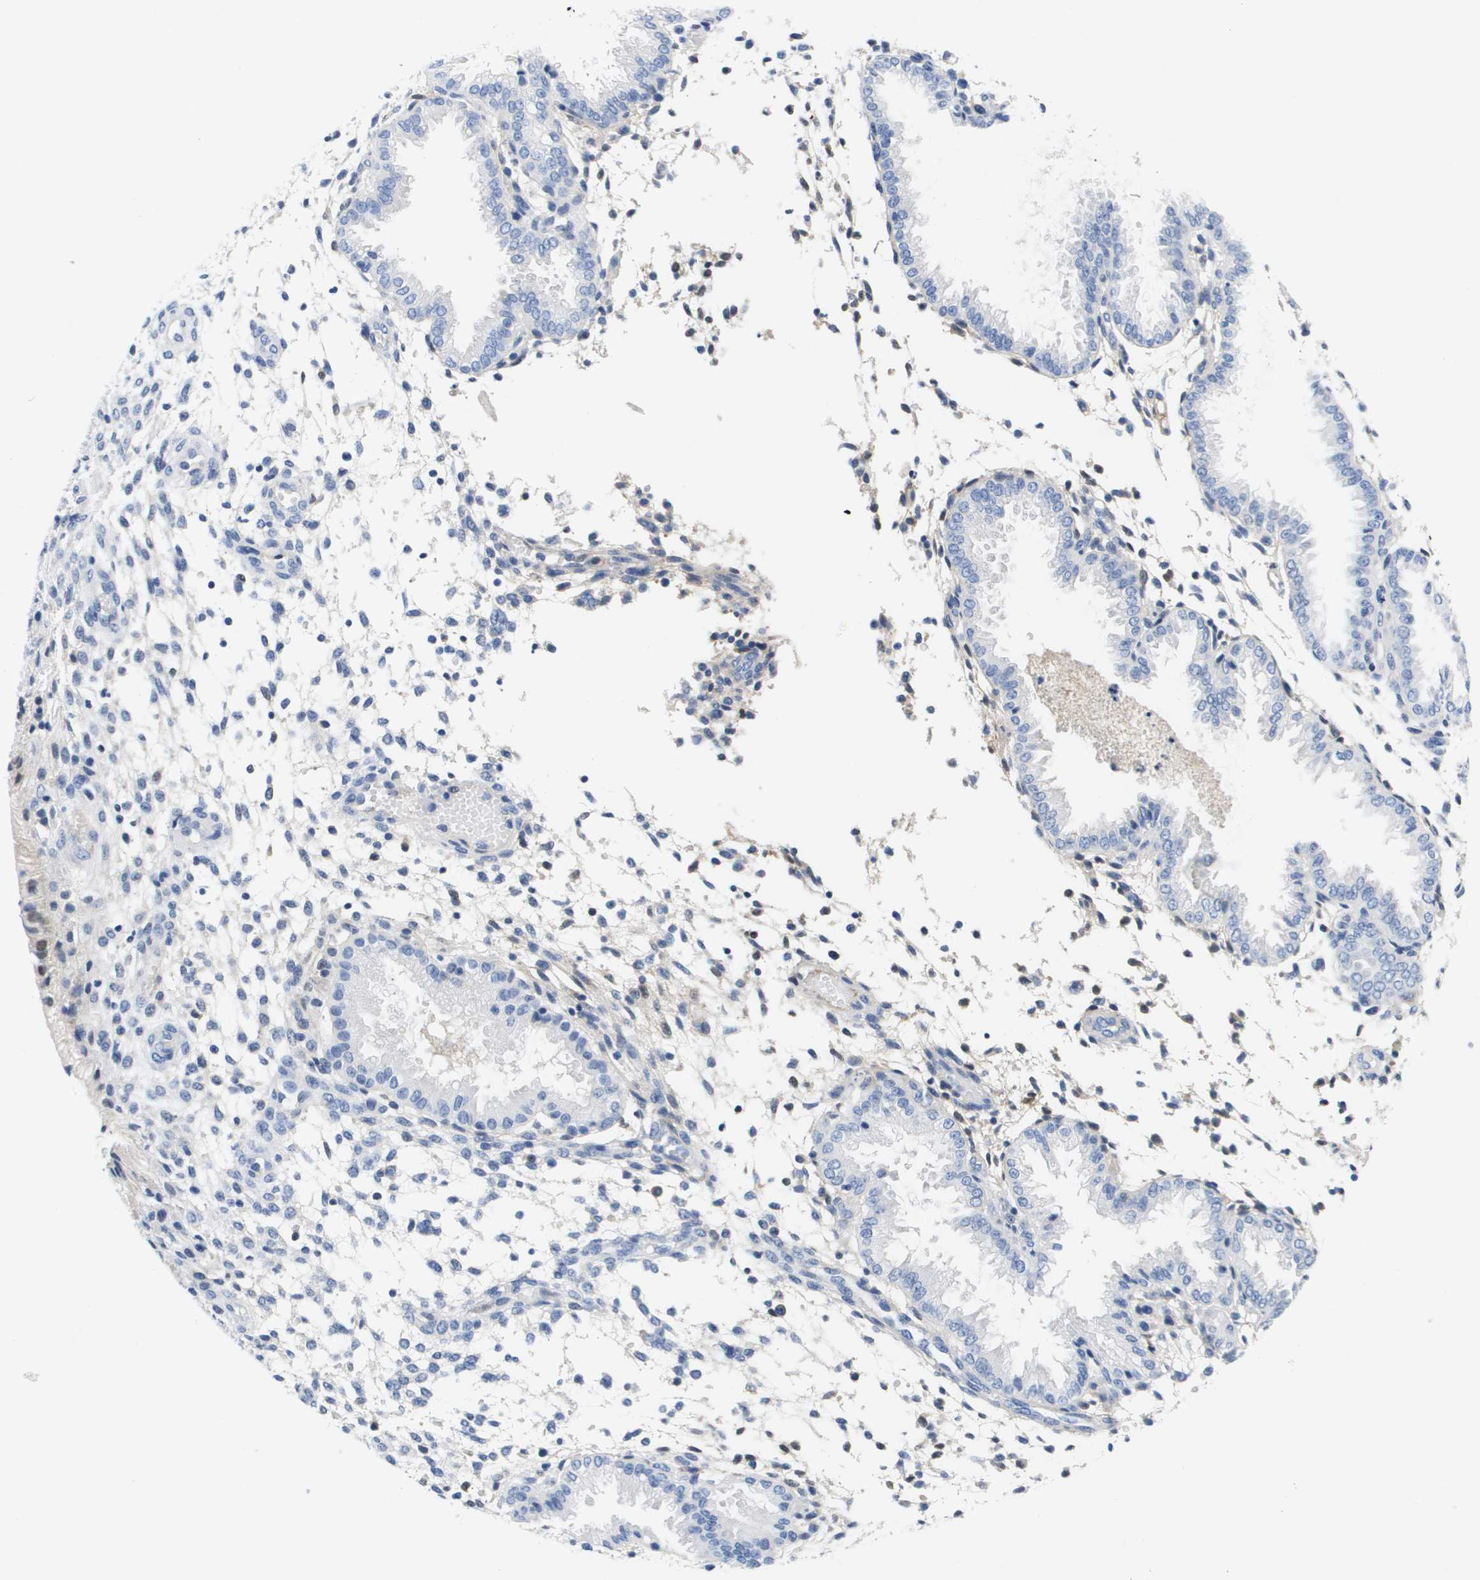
{"staining": {"intensity": "negative", "quantity": "none", "location": "none"}, "tissue": "endometrium", "cell_type": "Cells in endometrial stroma", "image_type": "normal", "snomed": [{"axis": "morphology", "description": "Normal tissue, NOS"}, {"axis": "topography", "description": "Endometrium"}], "caption": "A micrograph of human endometrium is negative for staining in cells in endometrial stroma. (Stains: DAB immunohistochemistry with hematoxylin counter stain, Microscopy: brightfield microscopy at high magnification).", "gene": "APOA1", "patient": {"sex": "female", "age": 33}}